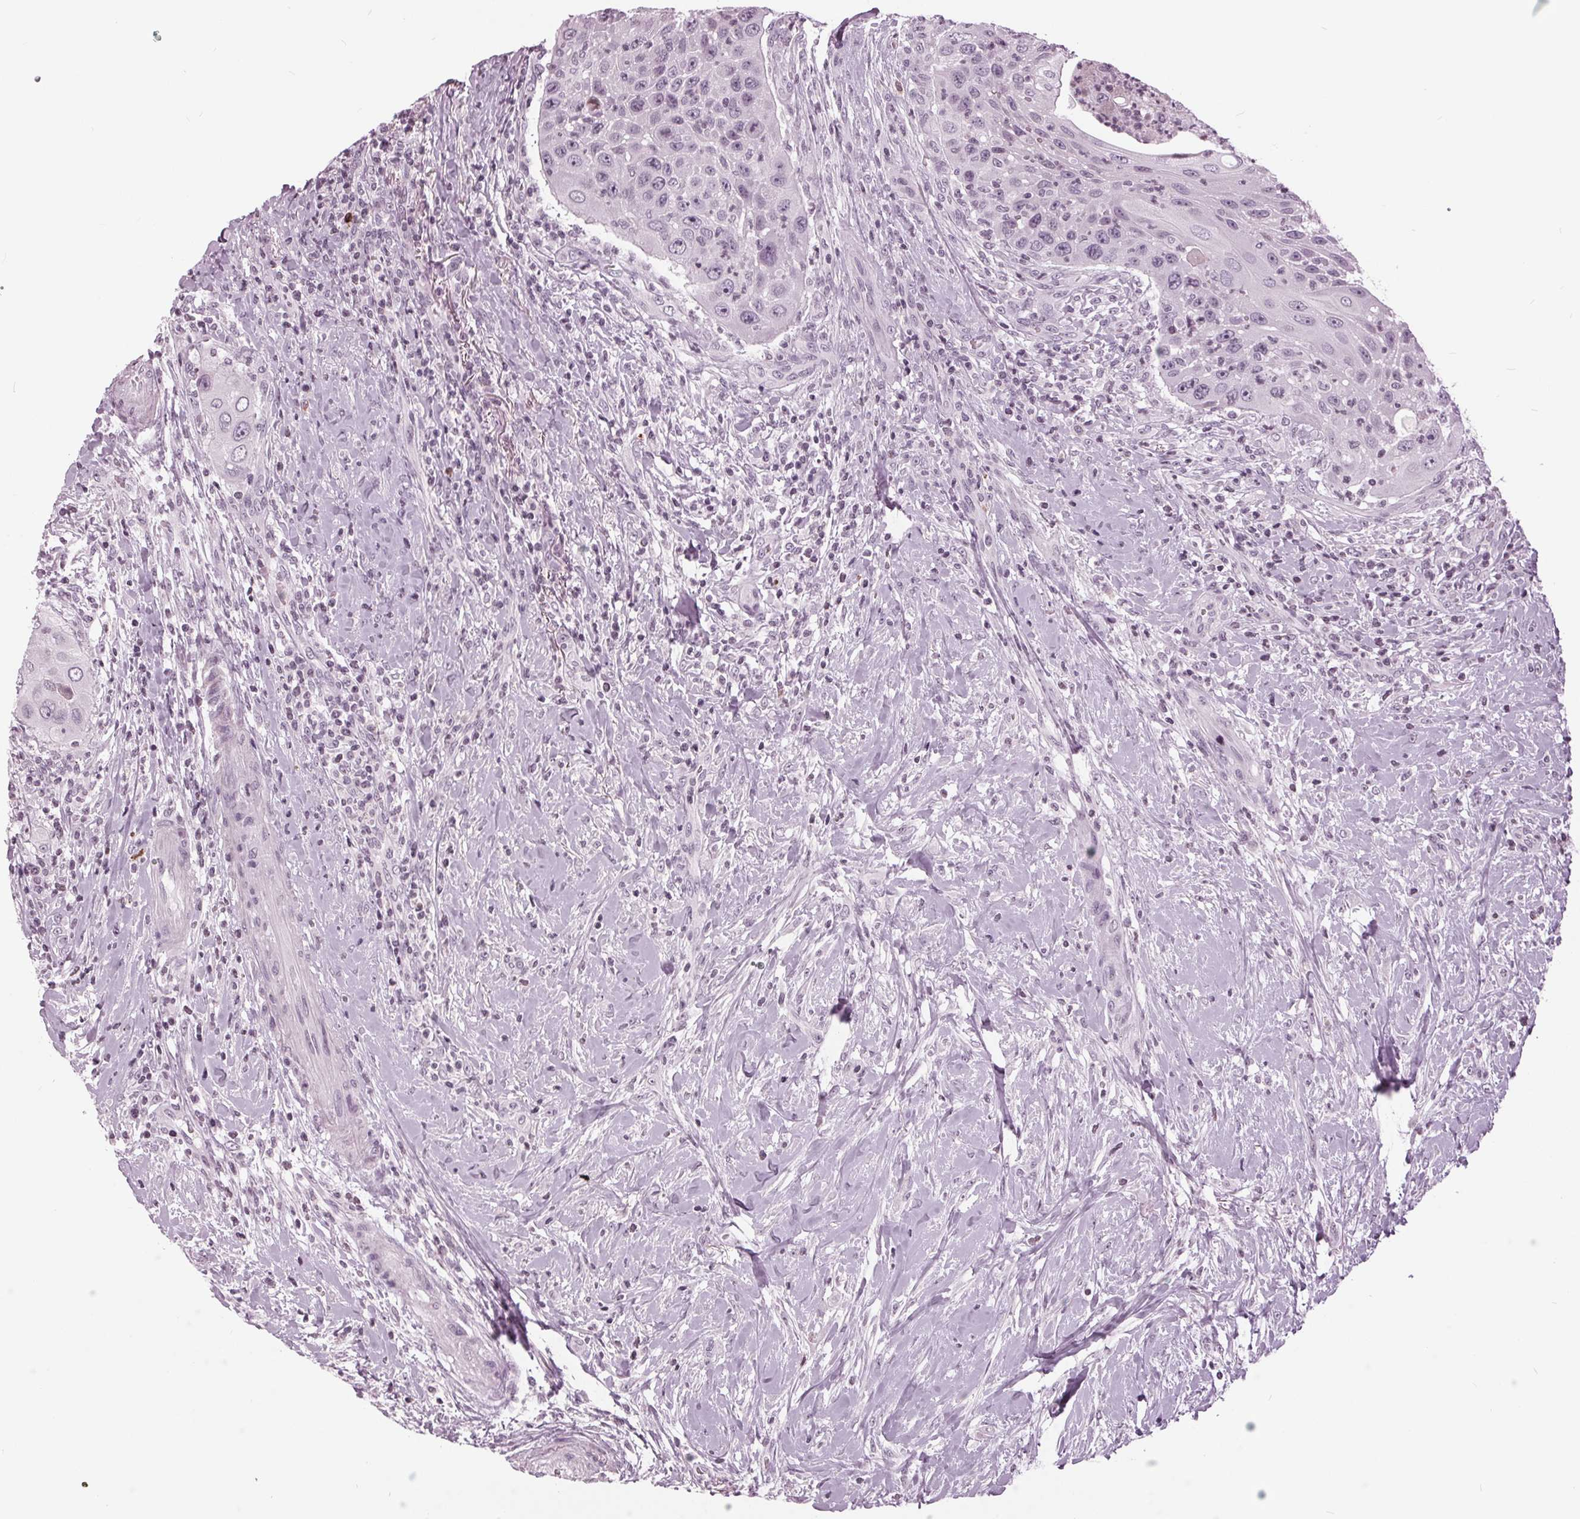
{"staining": {"intensity": "negative", "quantity": "none", "location": "none"}, "tissue": "head and neck cancer", "cell_type": "Tumor cells", "image_type": "cancer", "snomed": [{"axis": "morphology", "description": "Squamous cell carcinoma, NOS"}, {"axis": "topography", "description": "Head-Neck"}], "caption": "A photomicrograph of human head and neck squamous cell carcinoma is negative for staining in tumor cells.", "gene": "SLC9A4", "patient": {"sex": "male", "age": 69}}